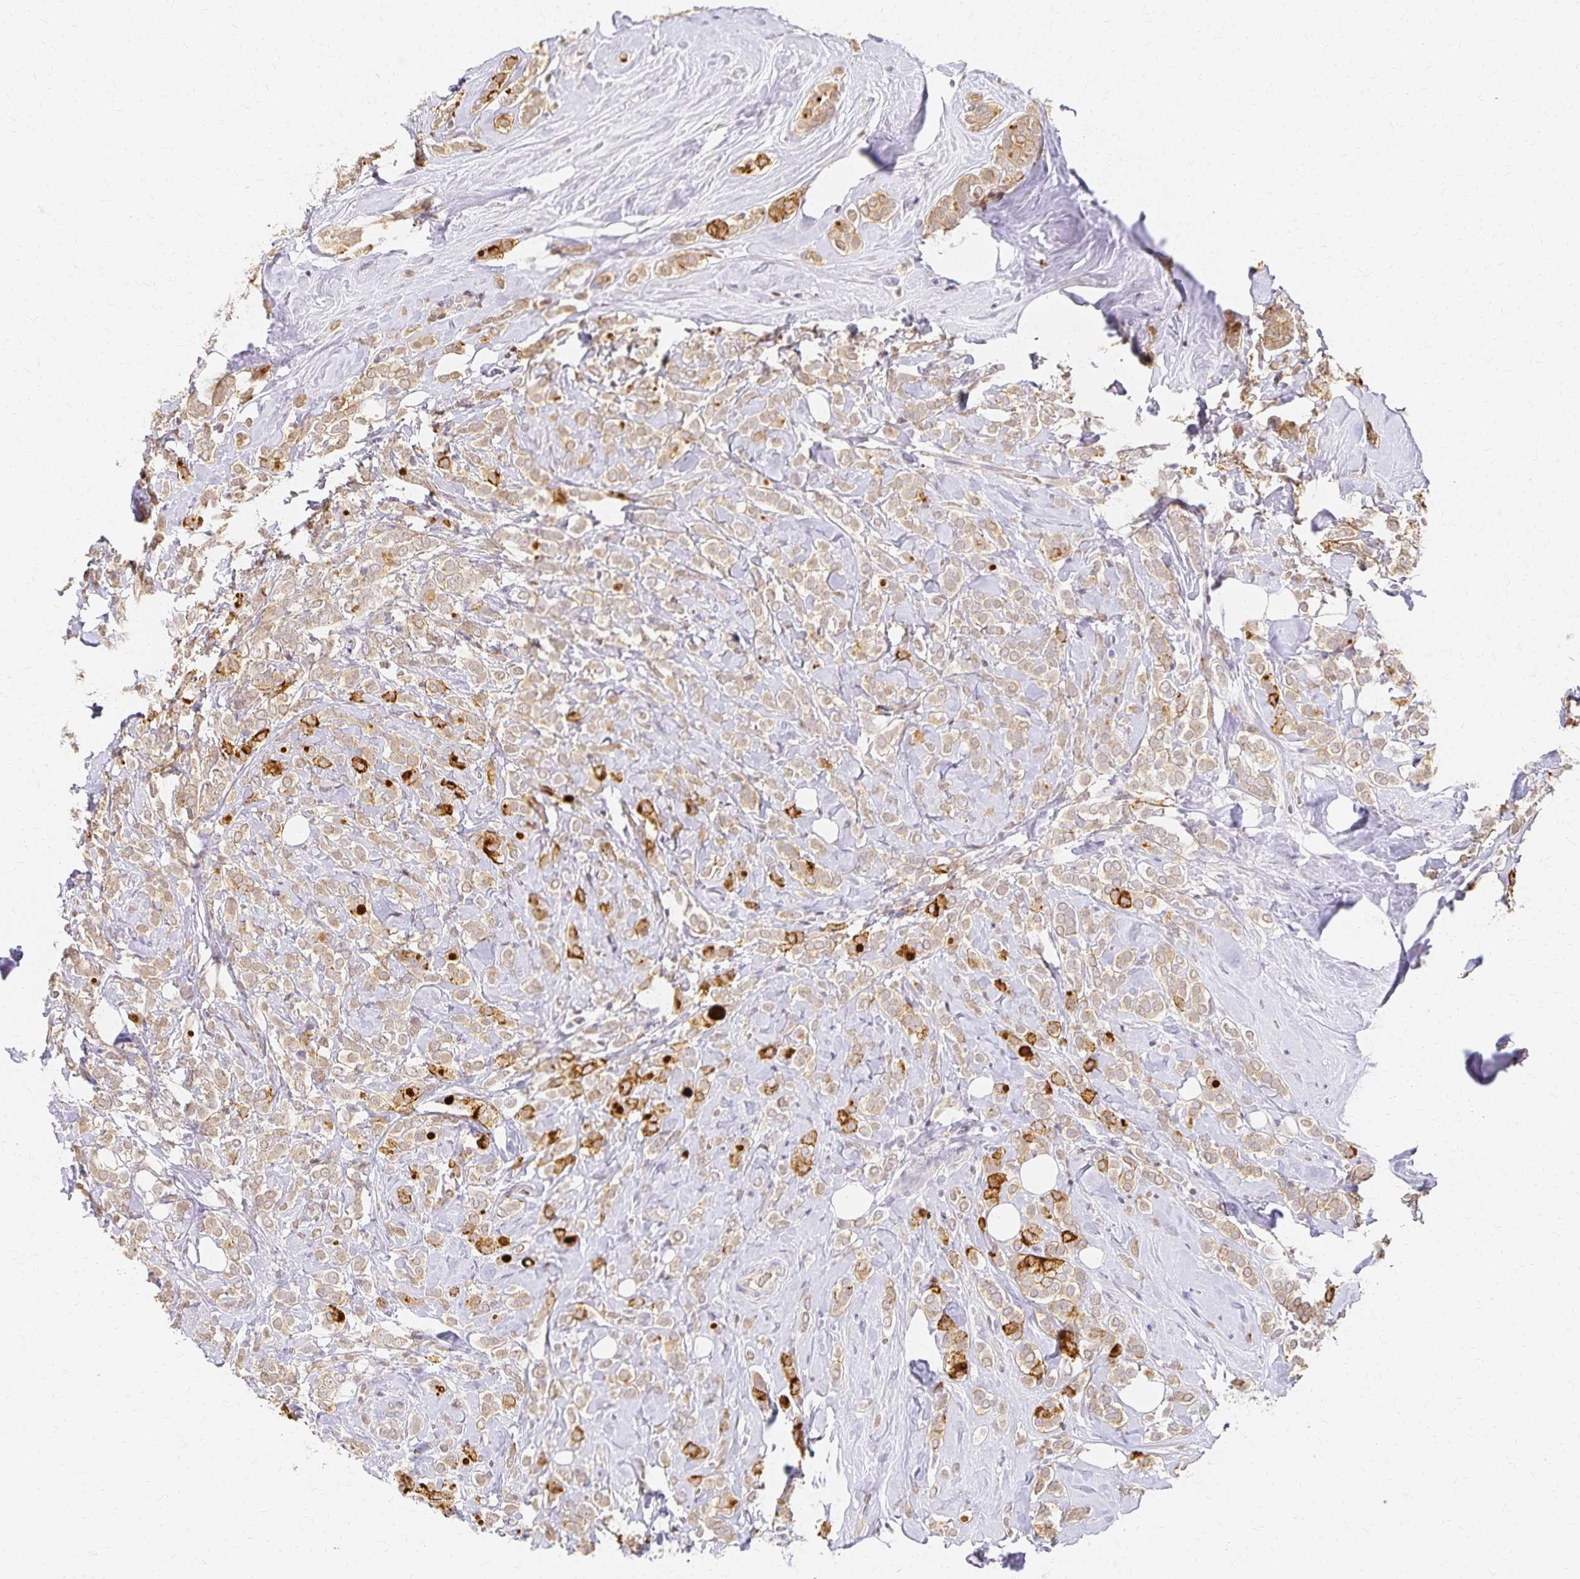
{"staining": {"intensity": "strong", "quantity": "<25%", "location": "cytoplasmic/membranous"}, "tissue": "breast cancer", "cell_type": "Tumor cells", "image_type": "cancer", "snomed": [{"axis": "morphology", "description": "Lobular carcinoma"}, {"axis": "topography", "description": "Breast"}], "caption": "Breast cancer (lobular carcinoma) was stained to show a protein in brown. There is medium levels of strong cytoplasmic/membranous positivity in approximately <25% of tumor cells.", "gene": "AZGP1", "patient": {"sex": "female", "age": 49}}